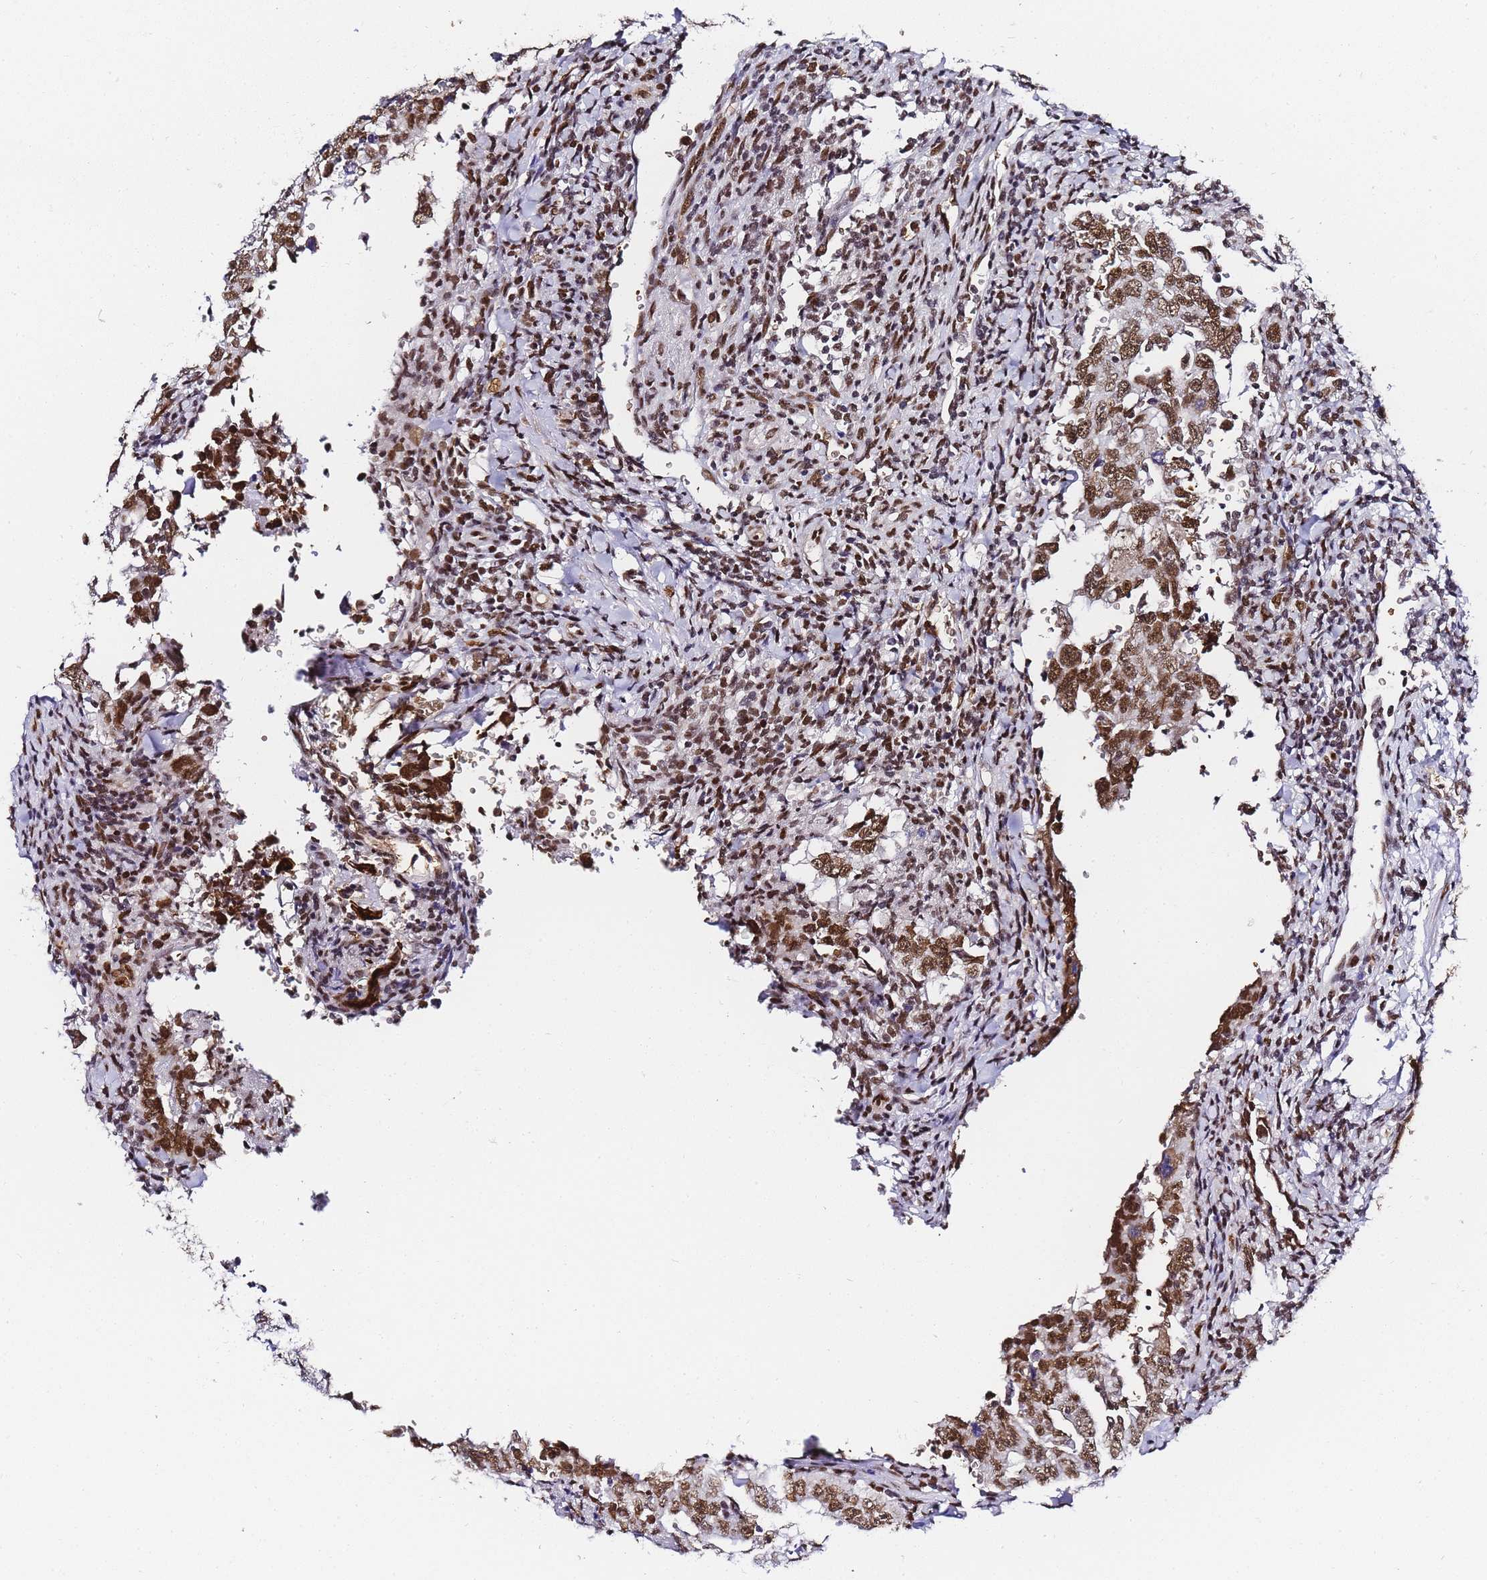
{"staining": {"intensity": "strong", "quantity": ">75%", "location": "nuclear"}, "tissue": "testis cancer", "cell_type": "Tumor cells", "image_type": "cancer", "snomed": [{"axis": "morphology", "description": "Carcinoma, Embryonal, NOS"}, {"axis": "topography", "description": "Testis"}], "caption": "Protein expression analysis of human testis cancer reveals strong nuclear positivity in approximately >75% of tumor cells.", "gene": "POLR1A", "patient": {"sex": "male", "age": 26}}